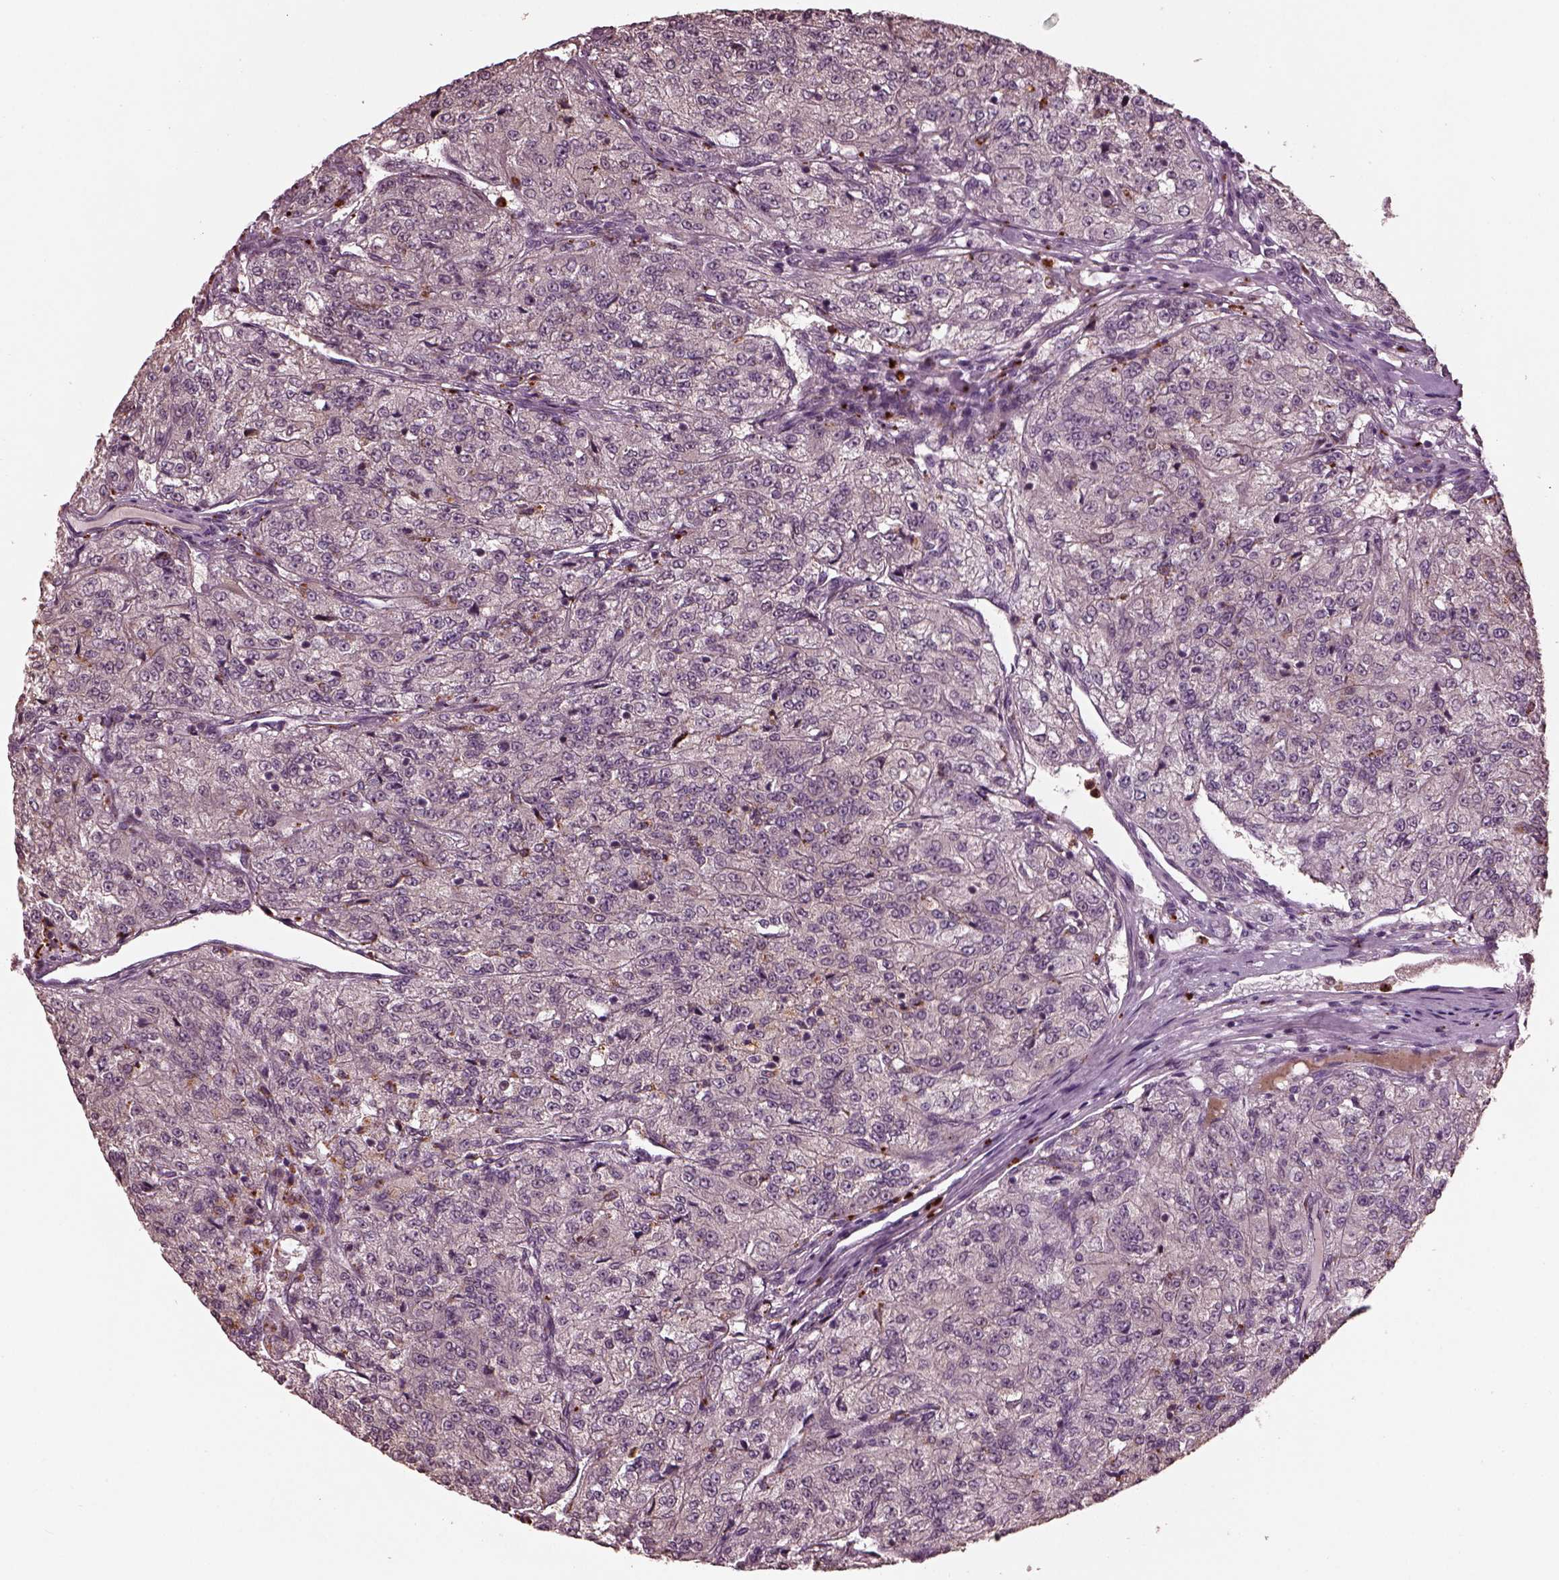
{"staining": {"intensity": "negative", "quantity": "none", "location": "none"}, "tissue": "renal cancer", "cell_type": "Tumor cells", "image_type": "cancer", "snomed": [{"axis": "morphology", "description": "Adenocarcinoma, NOS"}, {"axis": "topography", "description": "Kidney"}], "caption": "Immunohistochemical staining of human renal cancer (adenocarcinoma) shows no significant positivity in tumor cells. Nuclei are stained in blue.", "gene": "RUFY3", "patient": {"sex": "female", "age": 63}}